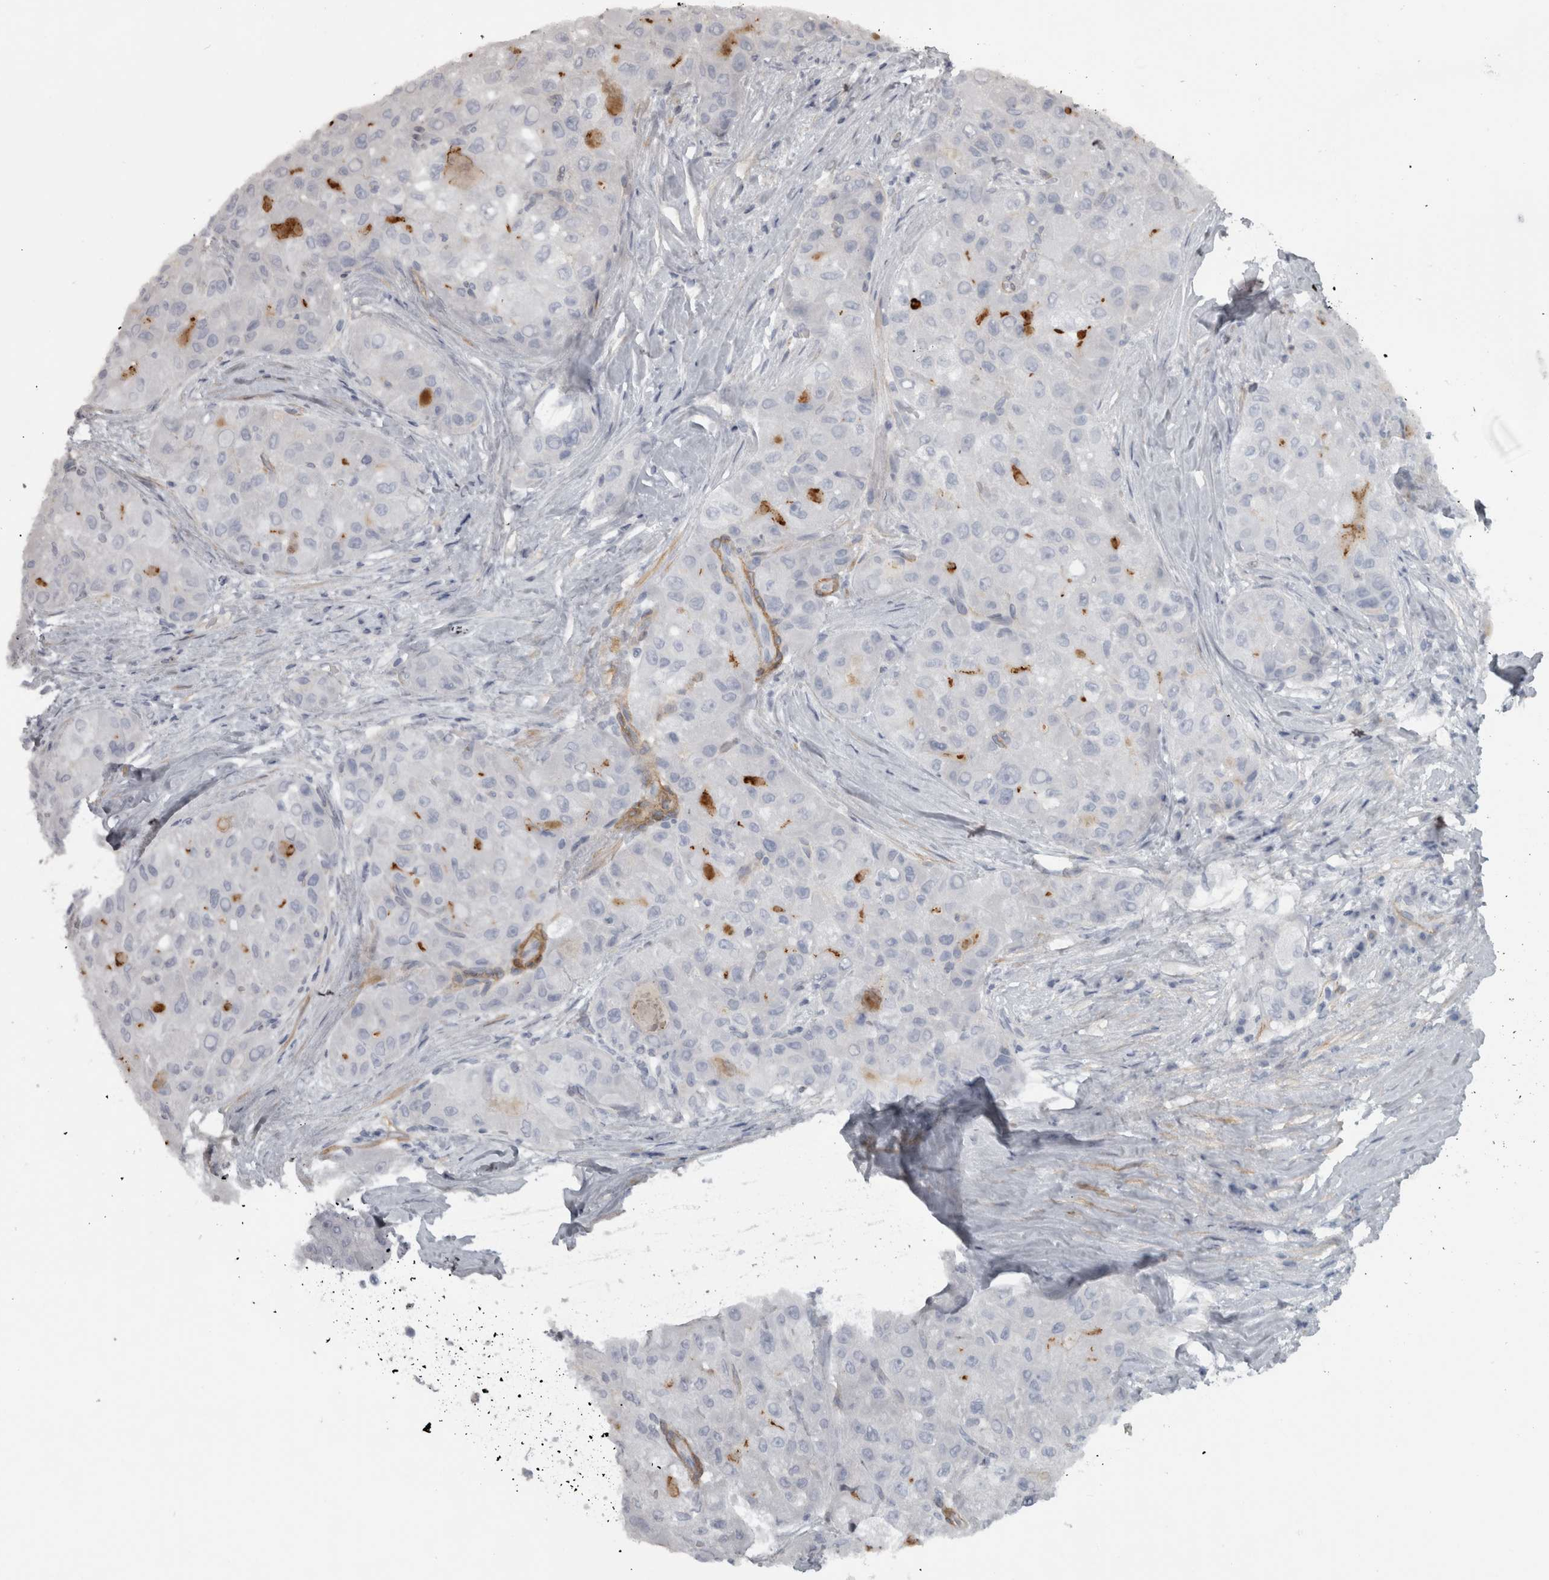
{"staining": {"intensity": "negative", "quantity": "none", "location": "none"}, "tissue": "liver cancer", "cell_type": "Tumor cells", "image_type": "cancer", "snomed": [{"axis": "morphology", "description": "Carcinoma, Hepatocellular, NOS"}, {"axis": "topography", "description": "Liver"}], "caption": "Immunohistochemistry (IHC) of hepatocellular carcinoma (liver) reveals no expression in tumor cells.", "gene": "PPP1R12B", "patient": {"sex": "male", "age": 80}}